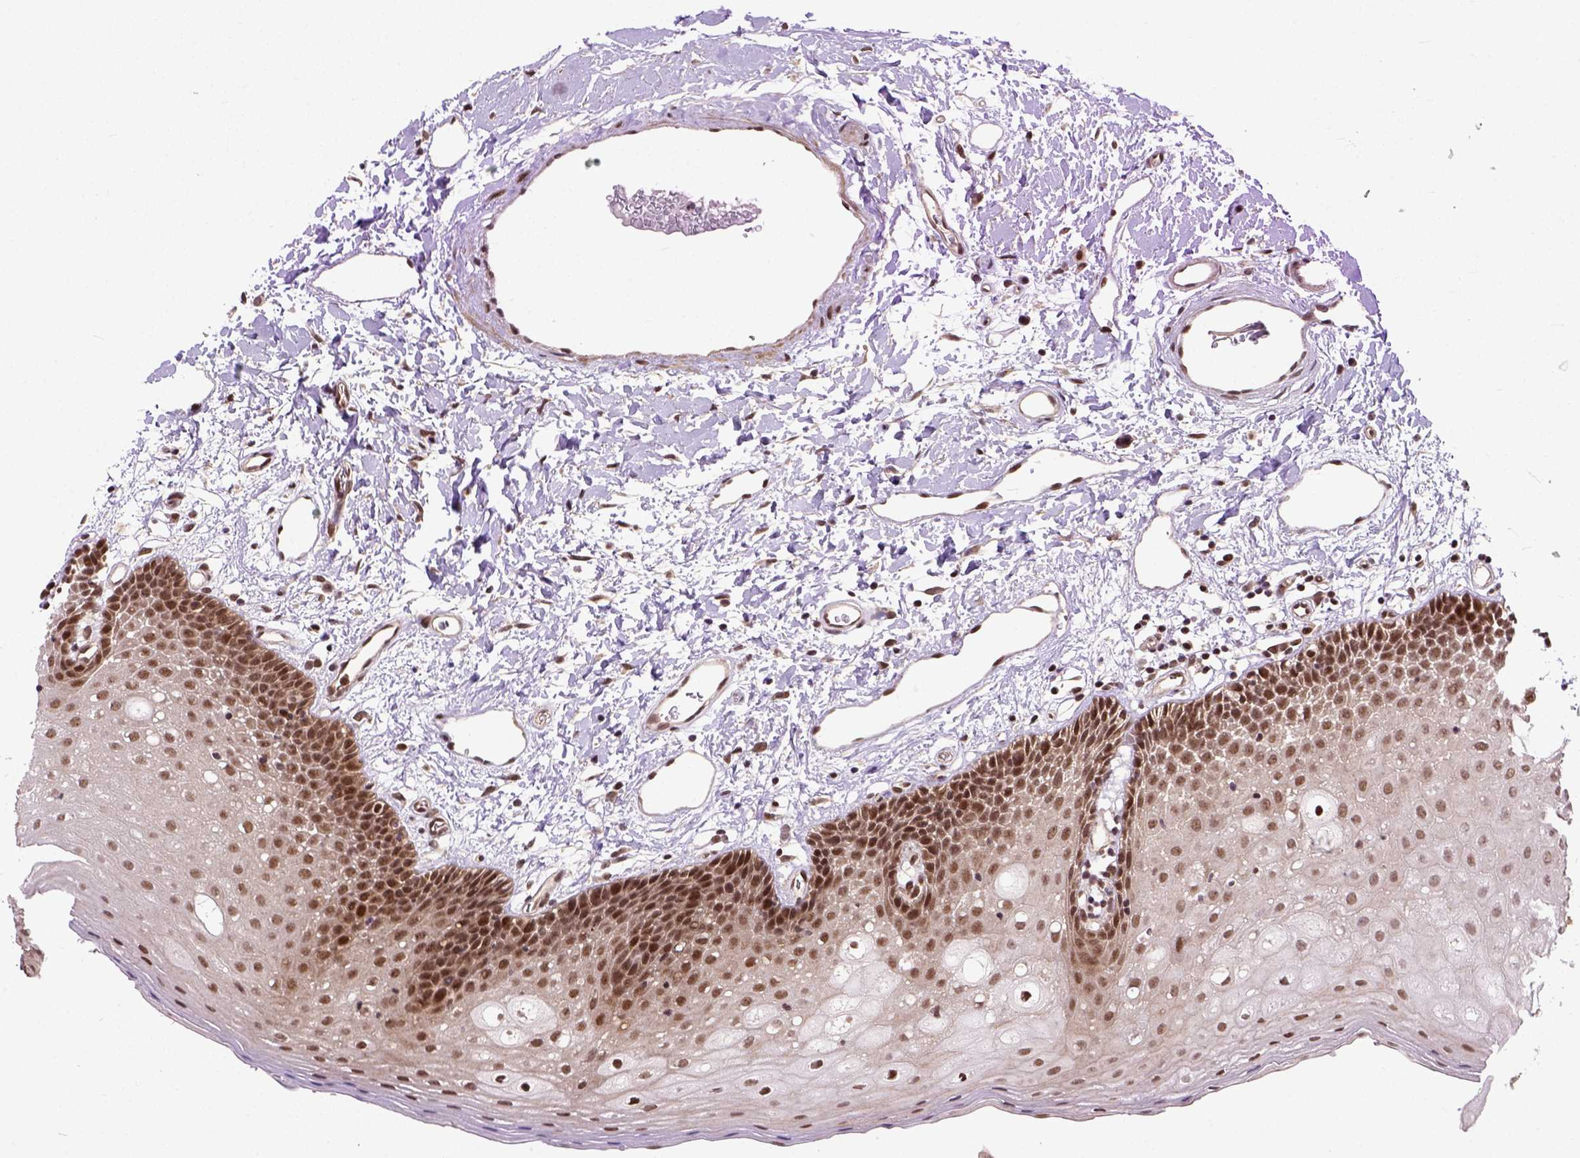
{"staining": {"intensity": "moderate", "quantity": ">75%", "location": "nuclear"}, "tissue": "oral mucosa", "cell_type": "Squamous epithelial cells", "image_type": "normal", "snomed": [{"axis": "morphology", "description": "Normal tissue, NOS"}, {"axis": "topography", "description": "Oral tissue"}], "caption": "The histopathology image exhibits a brown stain indicating the presence of a protein in the nuclear of squamous epithelial cells in oral mucosa.", "gene": "ZNF630", "patient": {"sex": "female", "age": 43}}